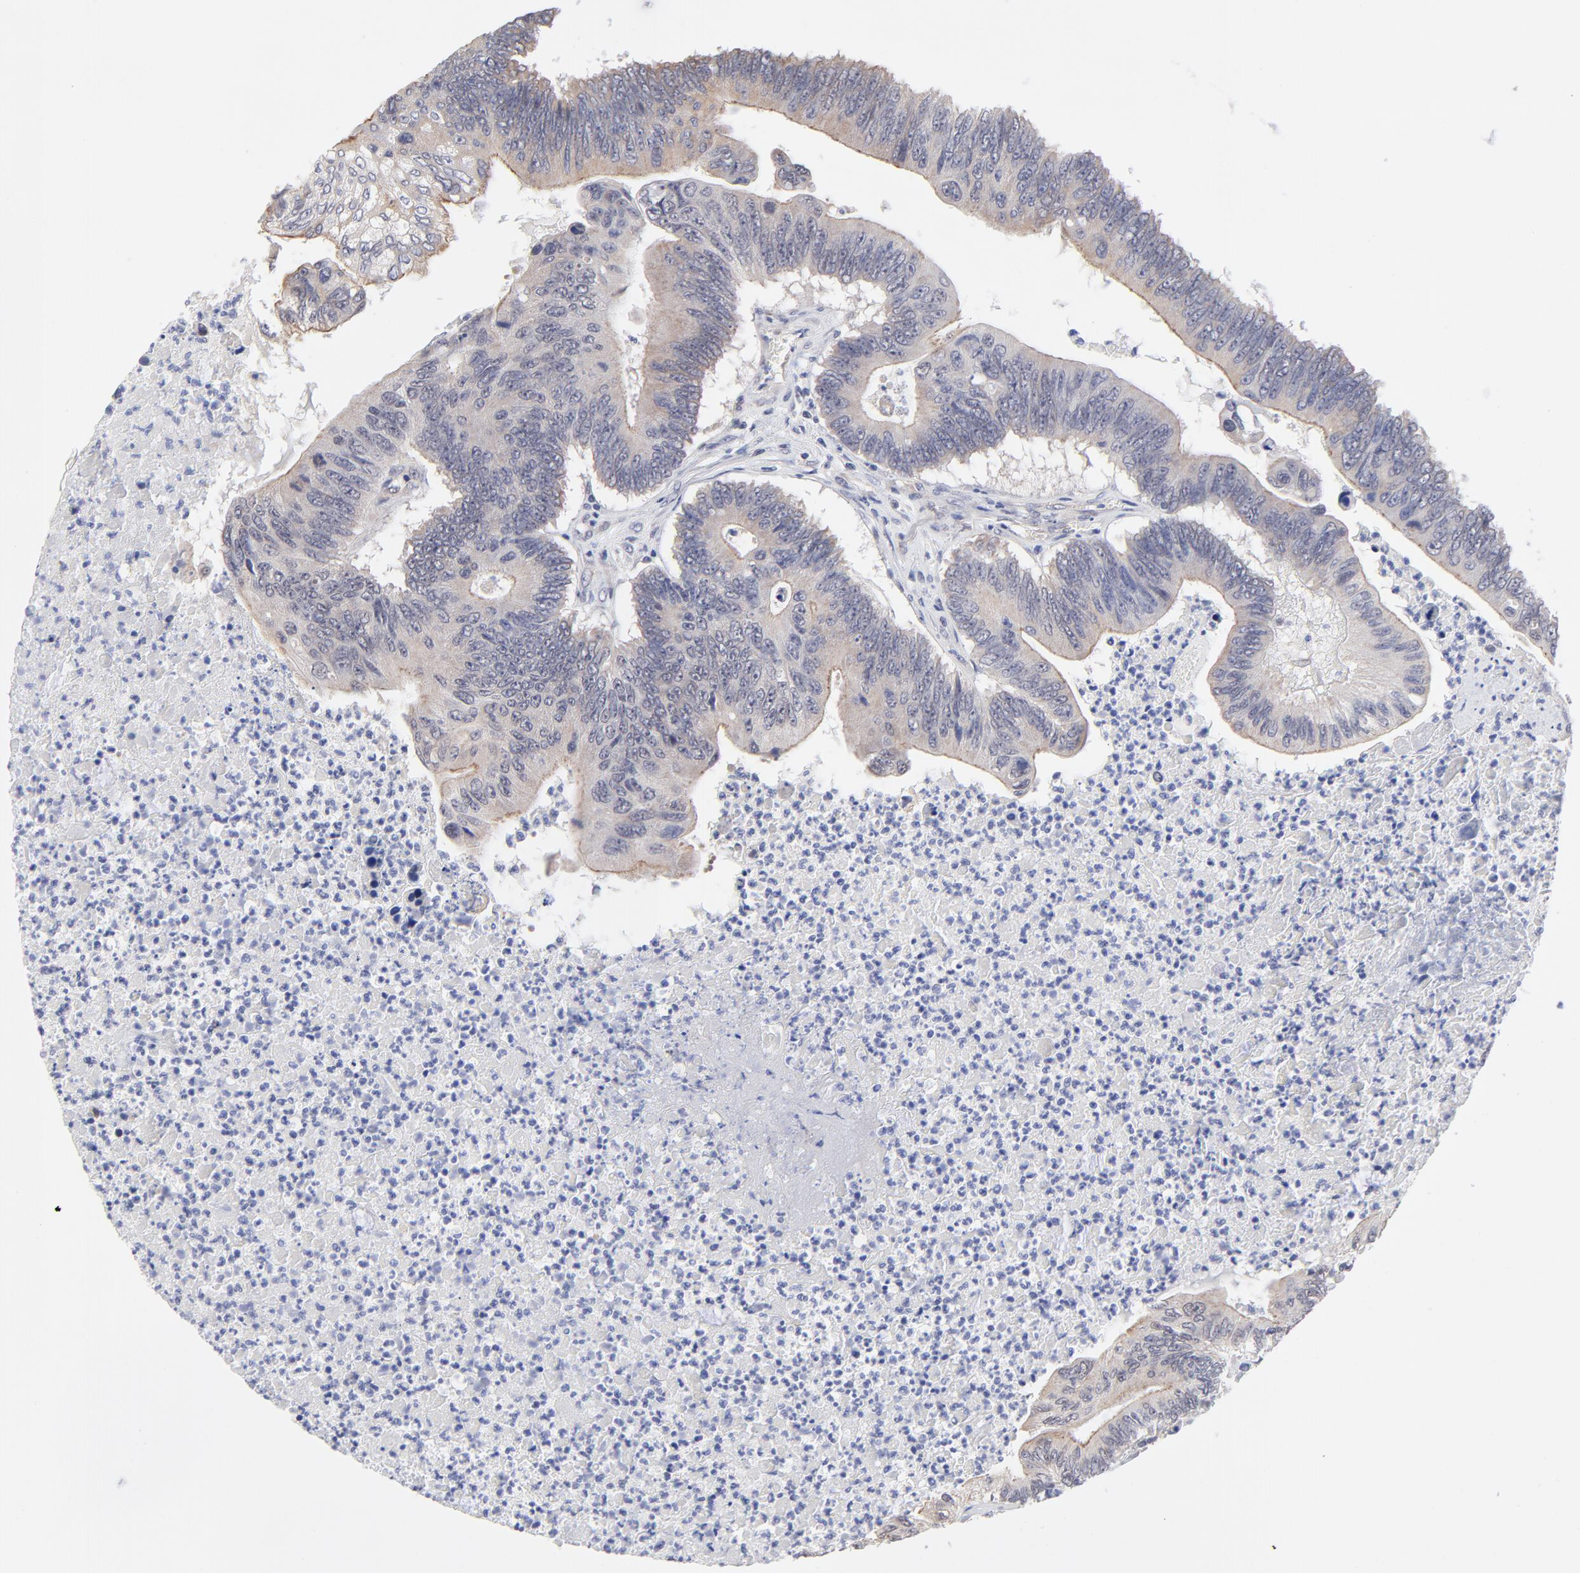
{"staining": {"intensity": "weak", "quantity": ">75%", "location": "cytoplasmic/membranous"}, "tissue": "colorectal cancer", "cell_type": "Tumor cells", "image_type": "cancer", "snomed": [{"axis": "morphology", "description": "Adenocarcinoma, NOS"}, {"axis": "topography", "description": "Colon"}], "caption": "The photomicrograph reveals immunohistochemical staining of adenocarcinoma (colorectal). There is weak cytoplasmic/membranous expression is present in about >75% of tumor cells.", "gene": "FBXO8", "patient": {"sex": "male", "age": 65}}